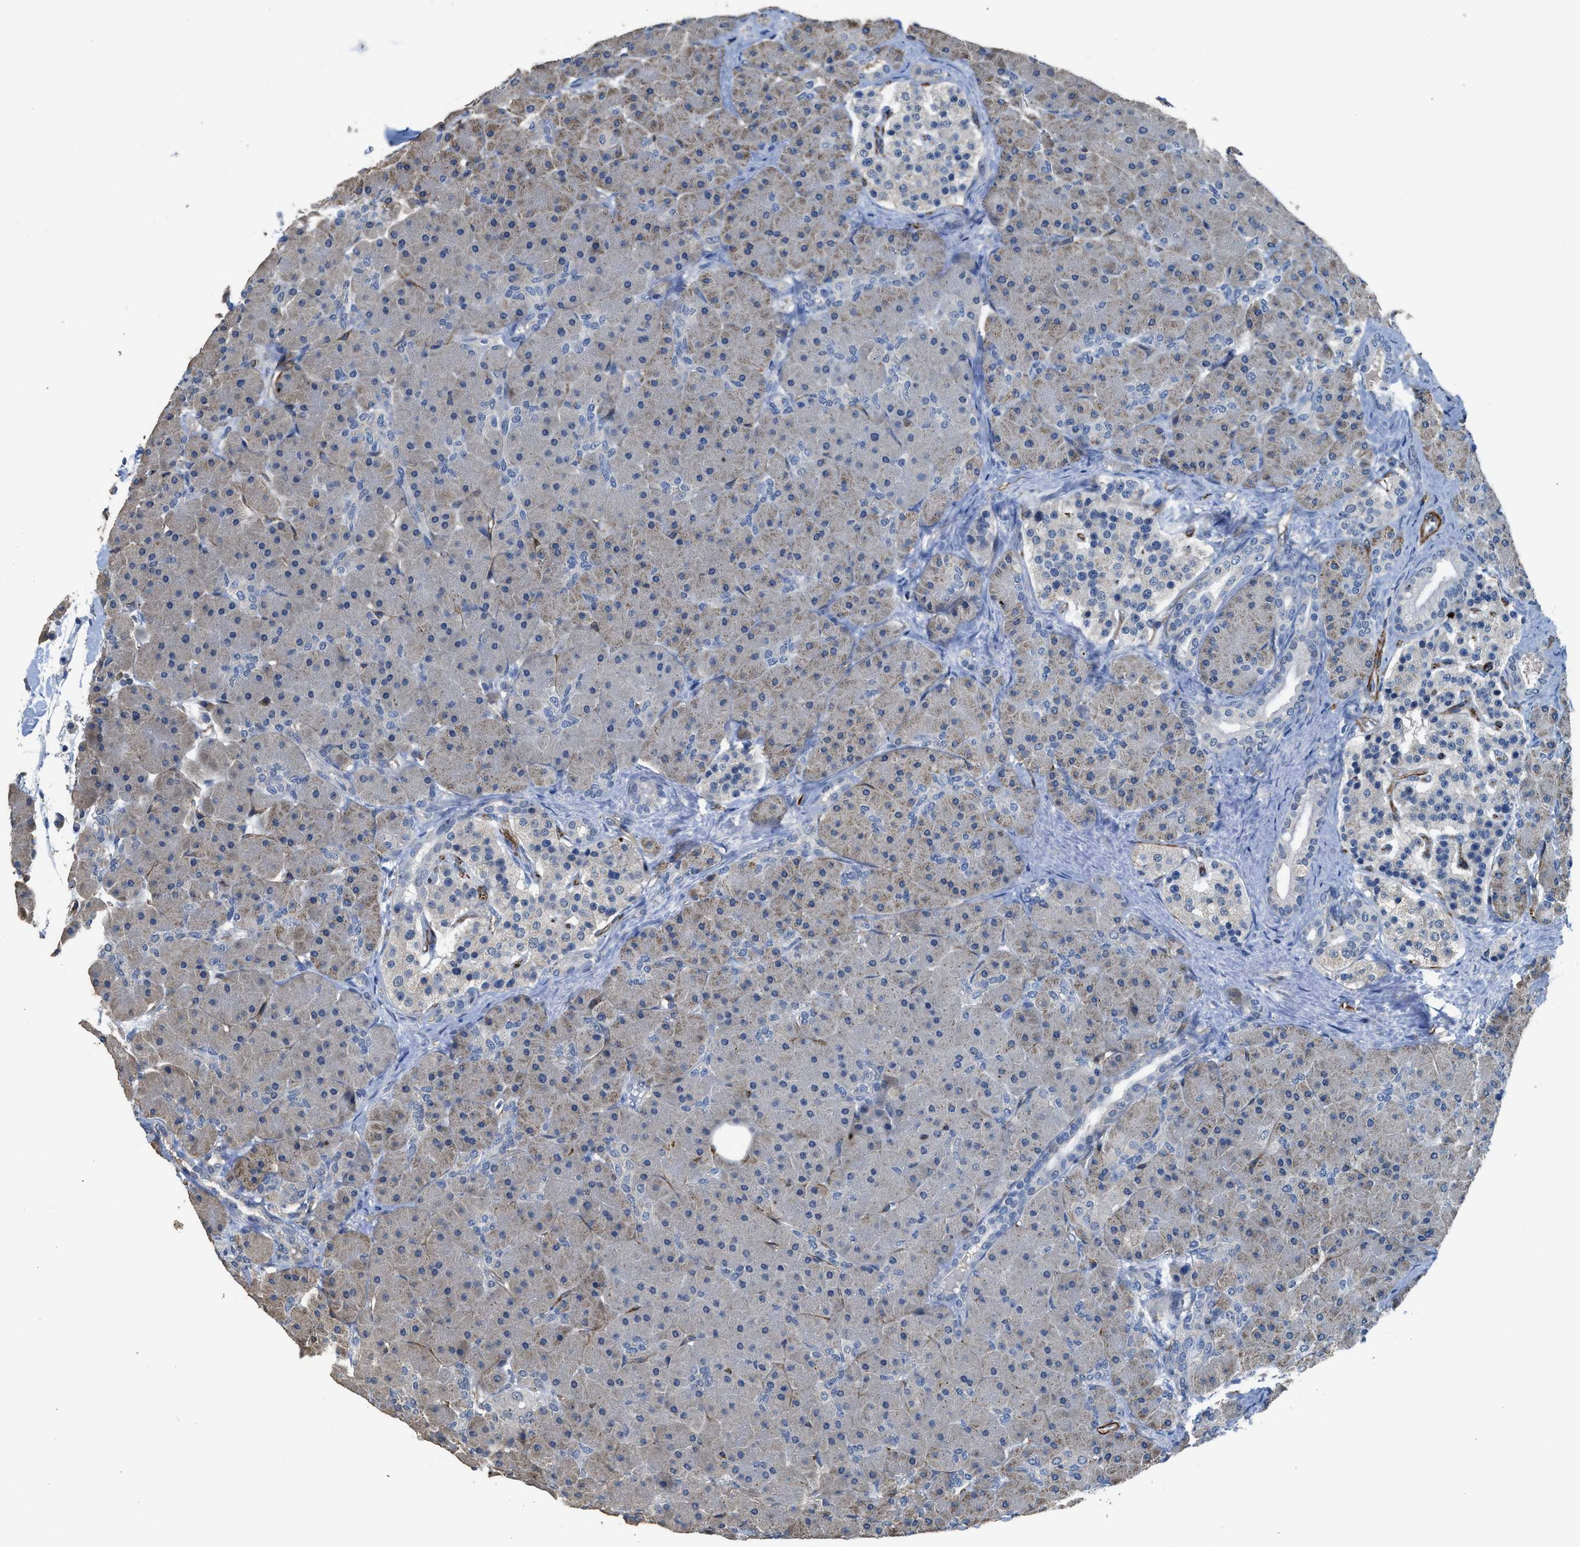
{"staining": {"intensity": "weak", "quantity": "<25%", "location": "cytoplasmic/membranous"}, "tissue": "pancreas", "cell_type": "Exocrine glandular cells", "image_type": "normal", "snomed": [{"axis": "morphology", "description": "Normal tissue, NOS"}, {"axis": "topography", "description": "Pancreas"}], "caption": "The histopathology image exhibits no staining of exocrine glandular cells in benign pancreas. Nuclei are stained in blue.", "gene": "SYNM", "patient": {"sex": "male", "age": 66}}